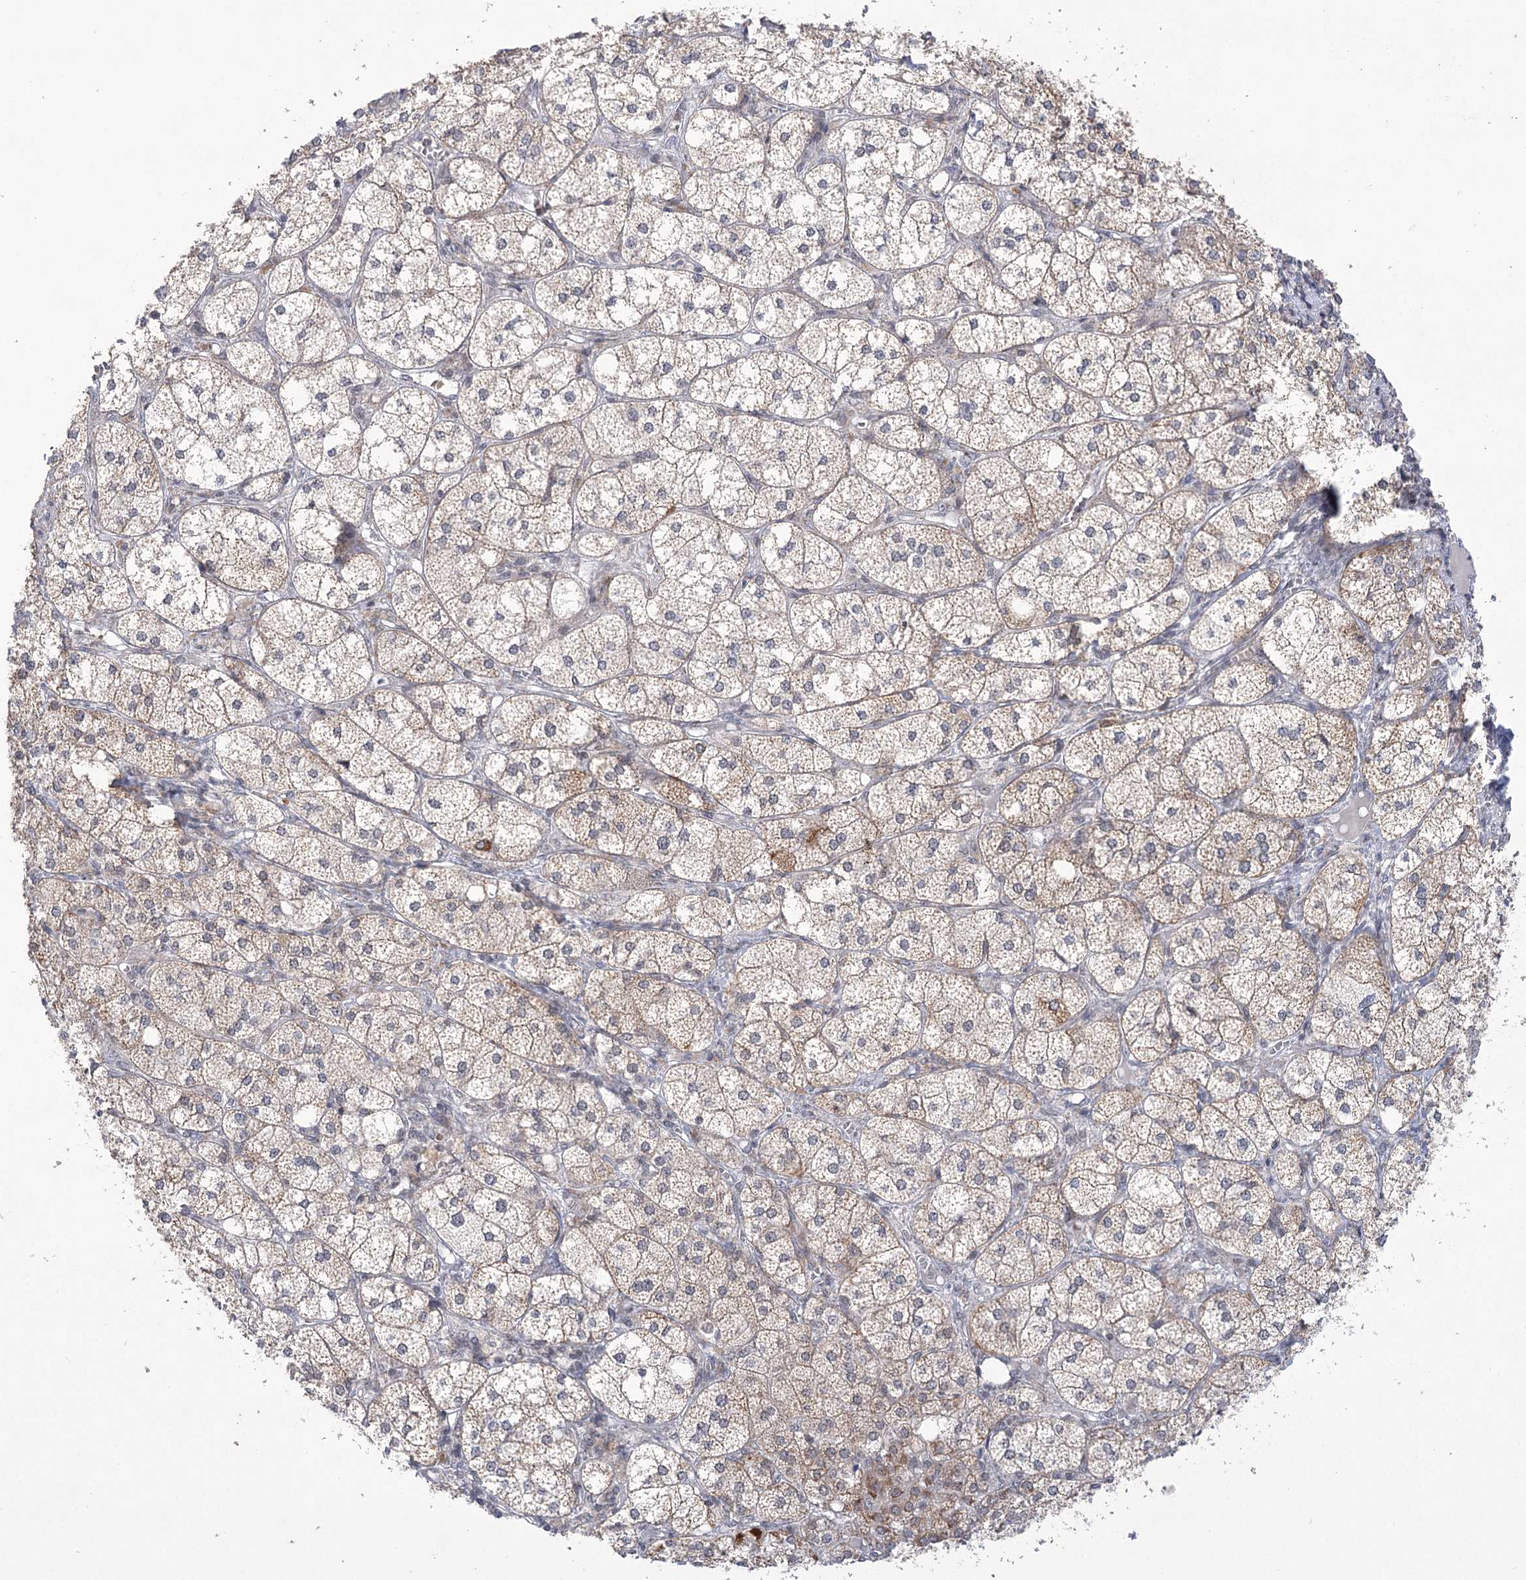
{"staining": {"intensity": "strong", "quantity": "25%-75%", "location": "cytoplasmic/membranous"}, "tissue": "adrenal gland", "cell_type": "Glandular cells", "image_type": "normal", "snomed": [{"axis": "morphology", "description": "Normal tissue, NOS"}, {"axis": "topography", "description": "Adrenal gland"}], "caption": "High-magnification brightfield microscopy of unremarkable adrenal gland stained with DAB (brown) and counterstained with hematoxylin (blue). glandular cells exhibit strong cytoplasmic/membranous staining is identified in about25%-75% of cells. (Stains: DAB (3,3'-diaminobenzidine) in brown, nuclei in blue, Microscopy: brightfield microscopy at high magnification).", "gene": "ZMAT2", "patient": {"sex": "female", "age": 61}}